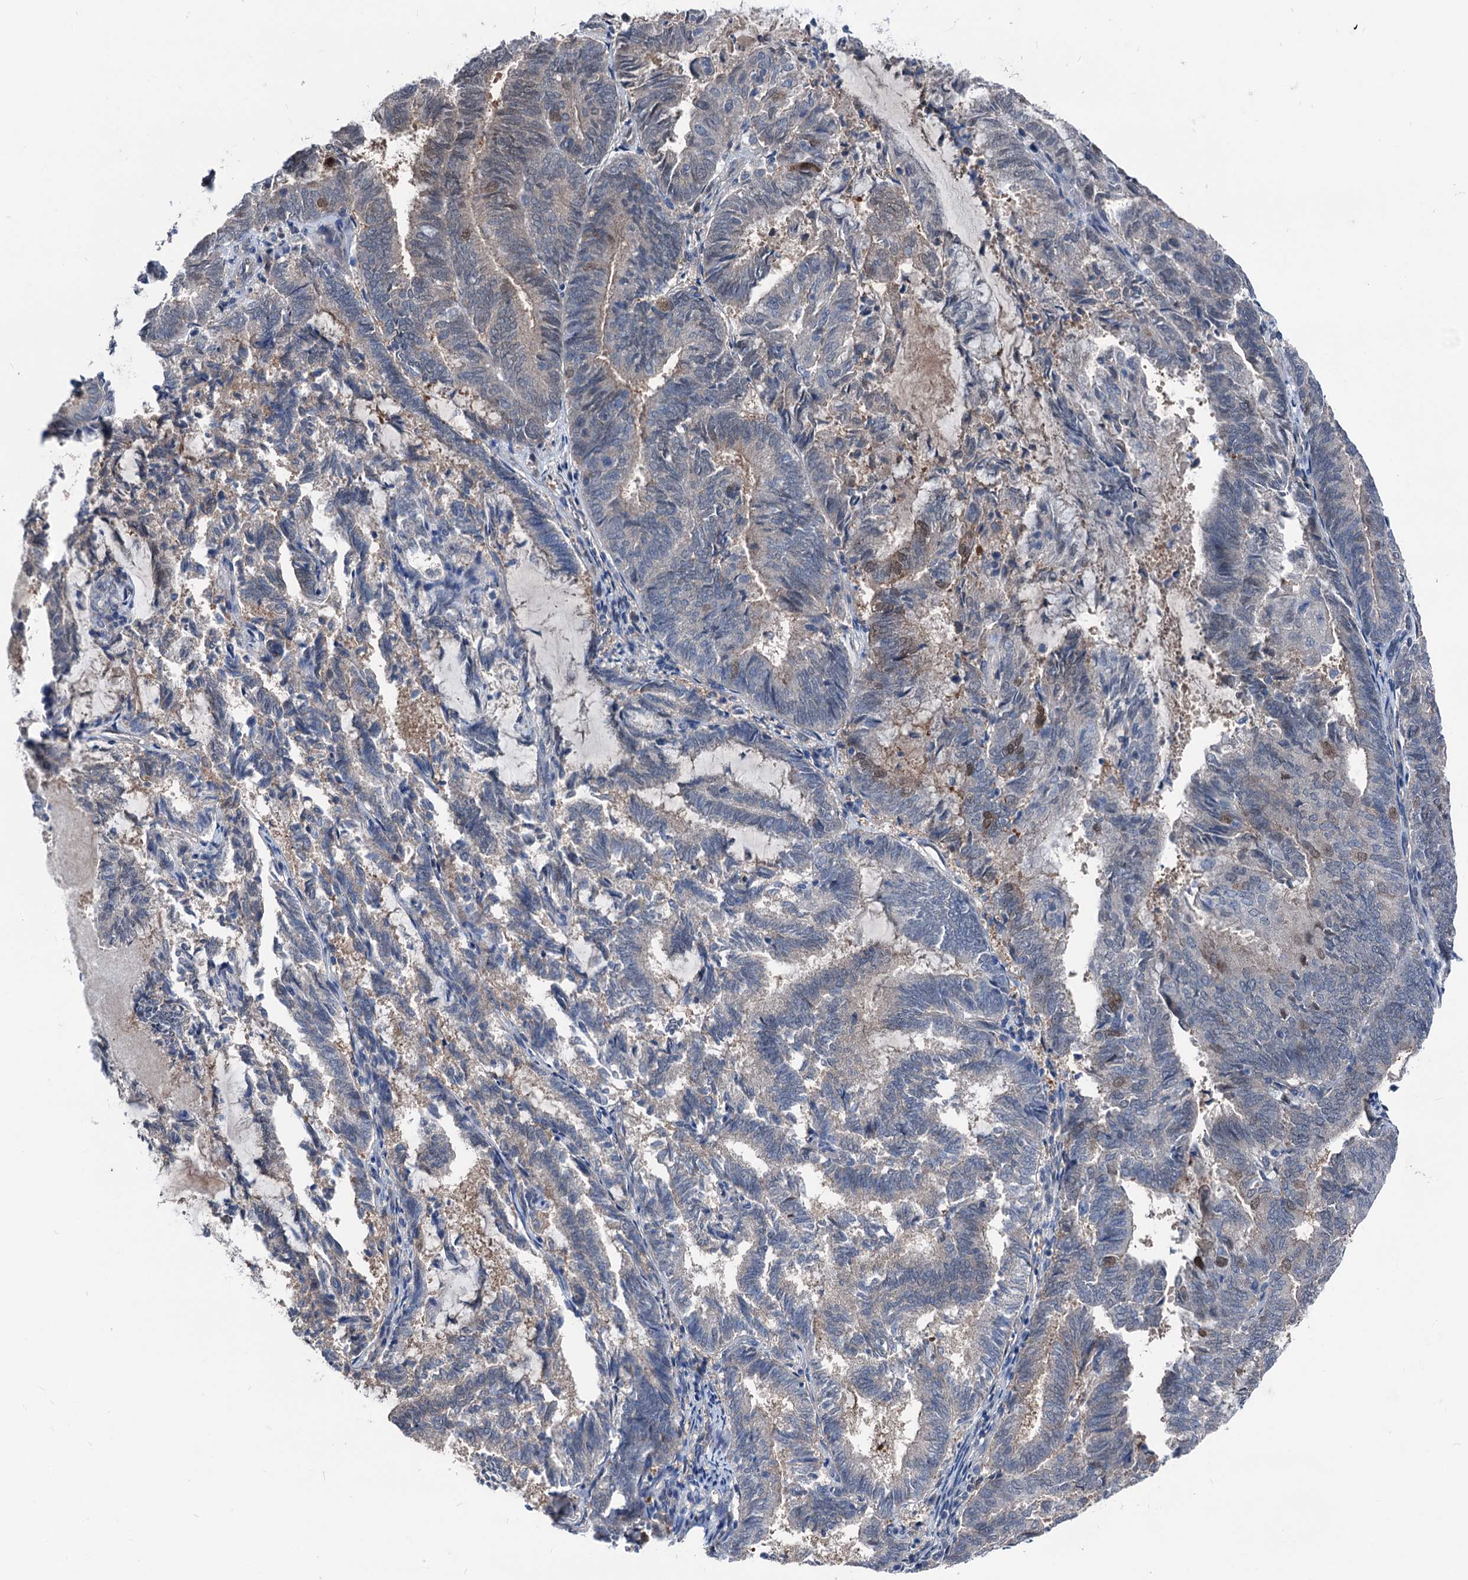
{"staining": {"intensity": "weak", "quantity": "<25%", "location": "cytoplasmic/membranous"}, "tissue": "endometrial cancer", "cell_type": "Tumor cells", "image_type": "cancer", "snomed": [{"axis": "morphology", "description": "Adenocarcinoma, NOS"}, {"axis": "topography", "description": "Endometrium"}], "caption": "Endometrial cancer (adenocarcinoma) stained for a protein using IHC shows no positivity tumor cells.", "gene": "GLO1", "patient": {"sex": "female", "age": 80}}